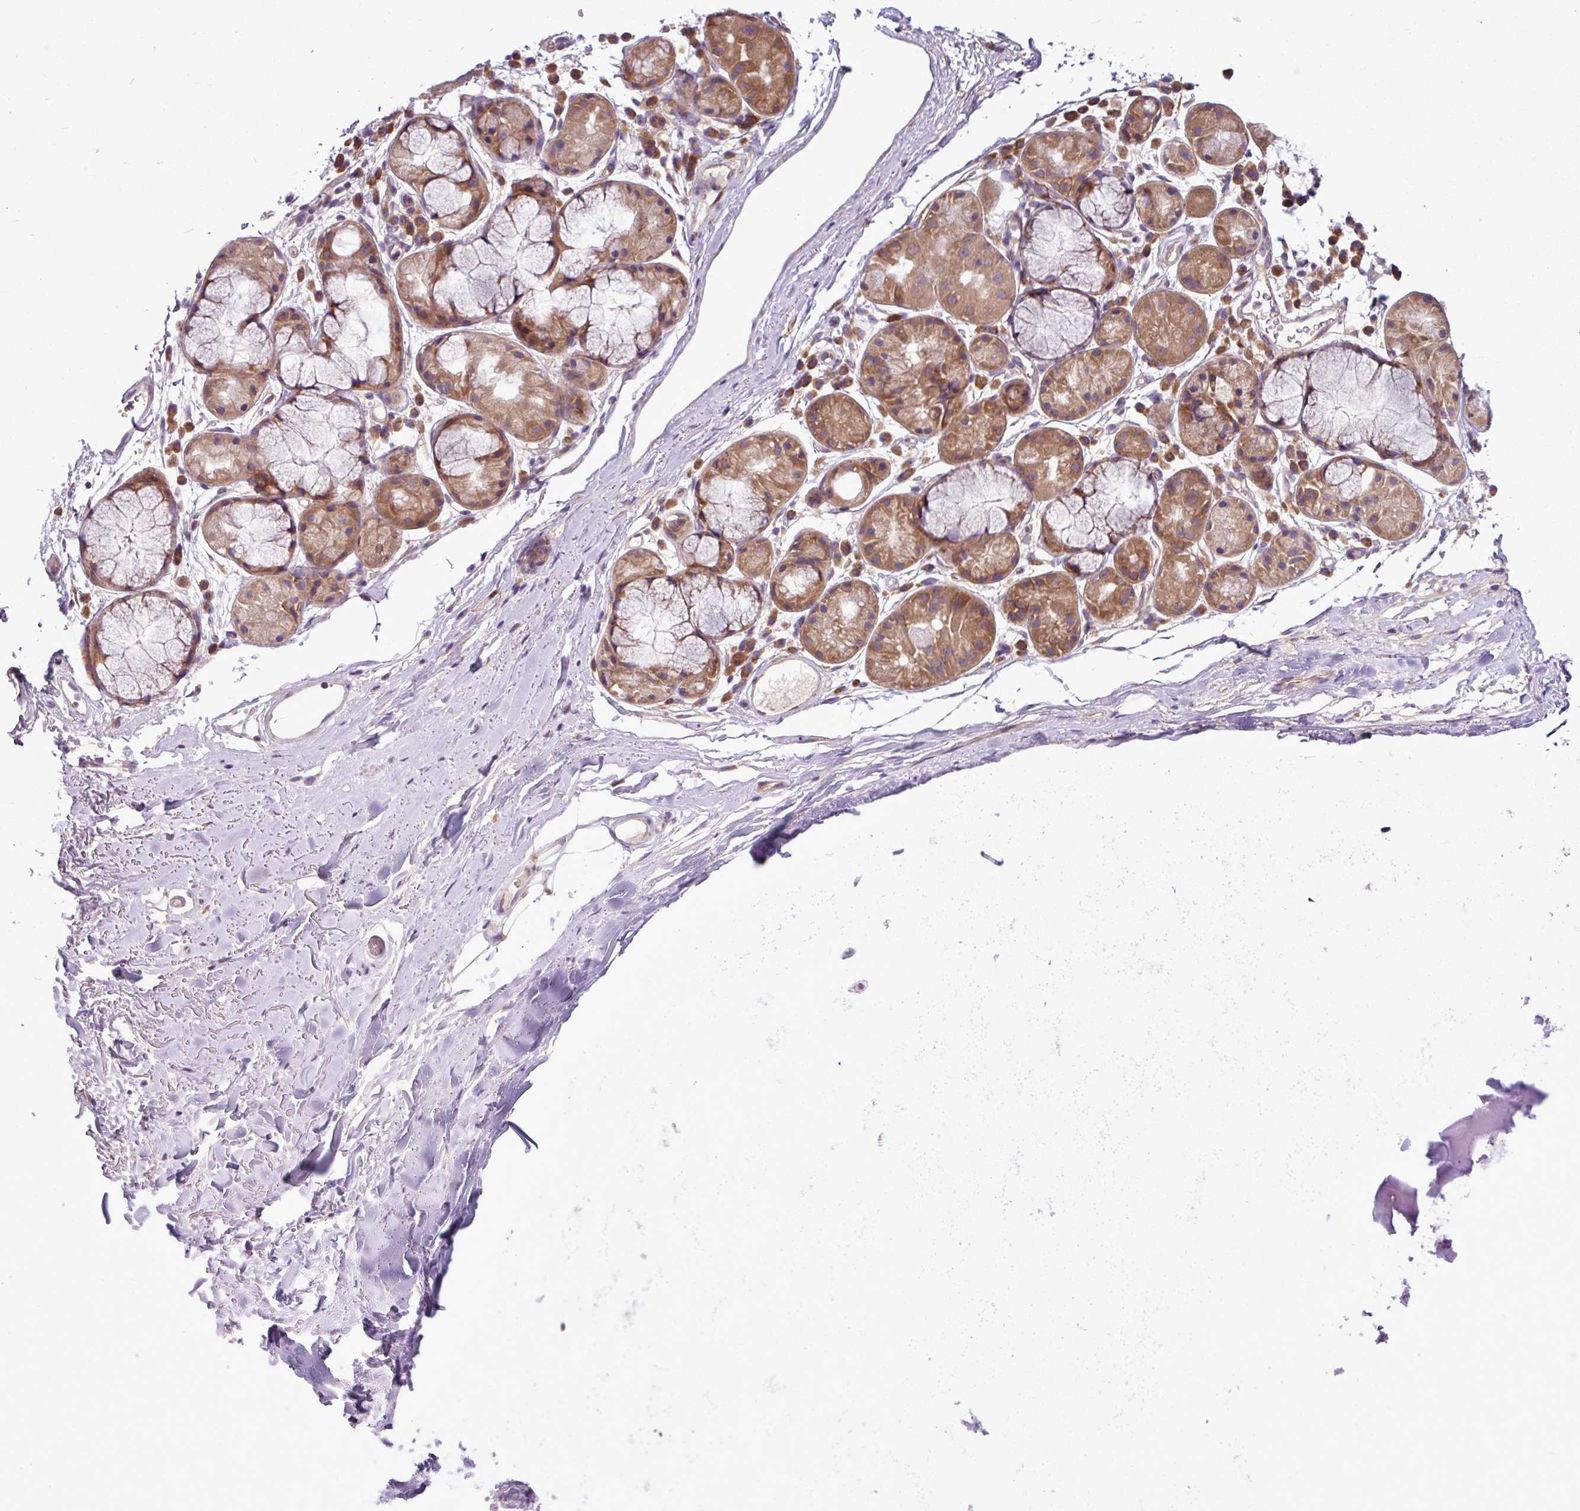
{"staining": {"intensity": "weak", "quantity": ">75%", "location": "cytoplasmic/membranous"}, "tissue": "adipose tissue", "cell_type": "Adipocytes", "image_type": "normal", "snomed": [{"axis": "morphology", "description": "Normal tissue, NOS"}, {"axis": "topography", "description": "Cartilage tissue"}], "caption": "DAB immunohistochemical staining of benign adipose tissue reveals weak cytoplasmic/membranous protein positivity in approximately >75% of adipocytes. (Stains: DAB (3,3'-diaminobenzidine) in brown, nuclei in blue, Microscopy: brightfield microscopy at high magnification).", "gene": "MROH2A", "patient": {"sex": "male", "age": 80}}